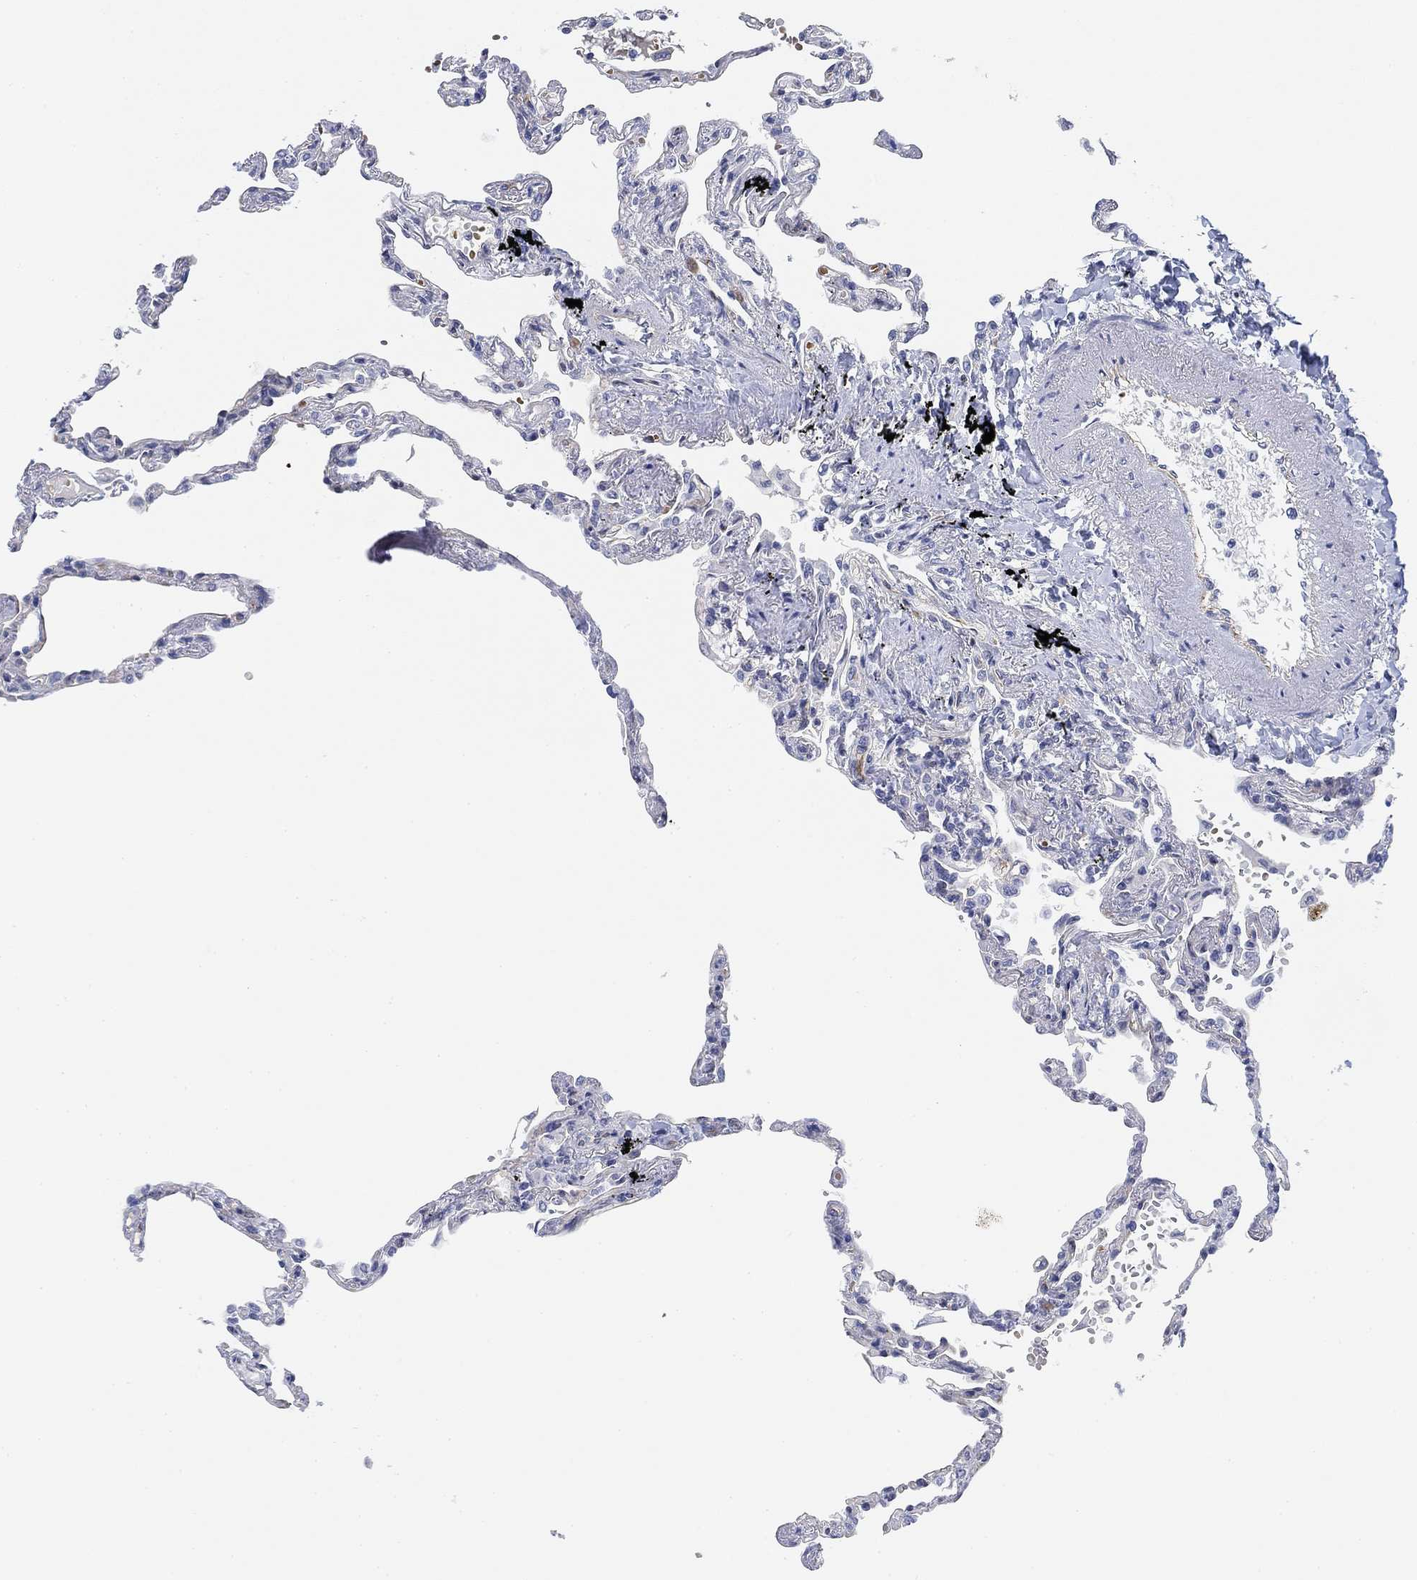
{"staining": {"intensity": "negative", "quantity": "none", "location": "none"}, "tissue": "lung", "cell_type": "Alveolar cells", "image_type": "normal", "snomed": [{"axis": "morphology", "description": "Normal tissue, NOS"}, {"axis": "topography", "description": "Lung"}], "caption": "The micrograph reveals no staining of alveolar cells in normal lung.", "gene": "PAX6", "patient": {"sex": "male", "age": 78}}